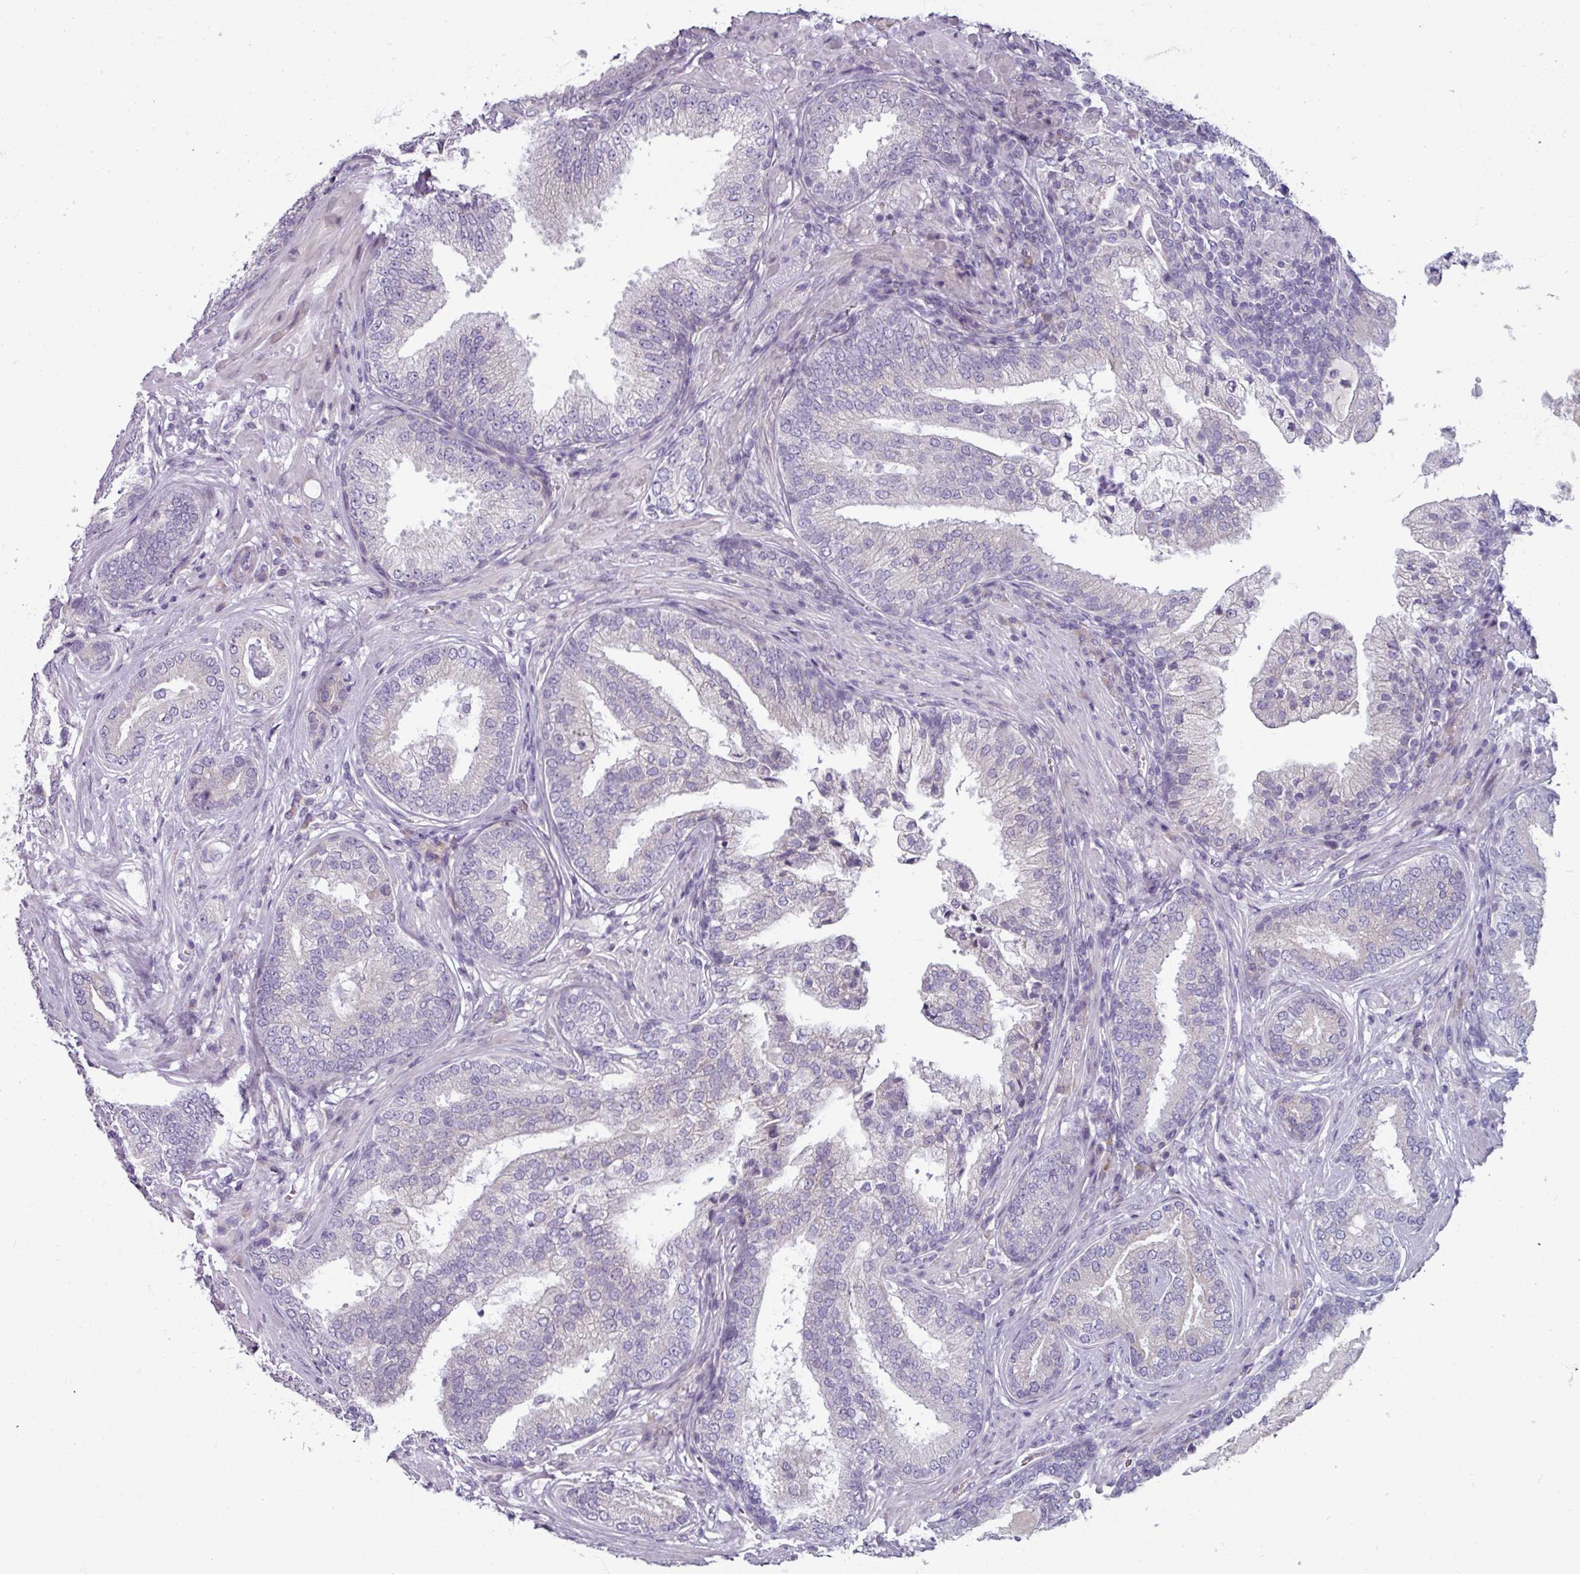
{"staining": {"intensity": "negative", "quantity": "none", "location": "none"}, "tissue": "prostate cancer", "cell_type": "Tumor cells", "image_type": "cancer", "snomed": [{"axis": "morphology", "description": "Adenocarcinoma, High grade"}, {"axis": "topography", "description": "Prostate"}], "caption": "The photomicrograph displays no significant expression in tumor cells of prostate high-grade adenocarcinoma.", "gene": "SMIM11", "patient": {"sex": "male", "age": 55}}